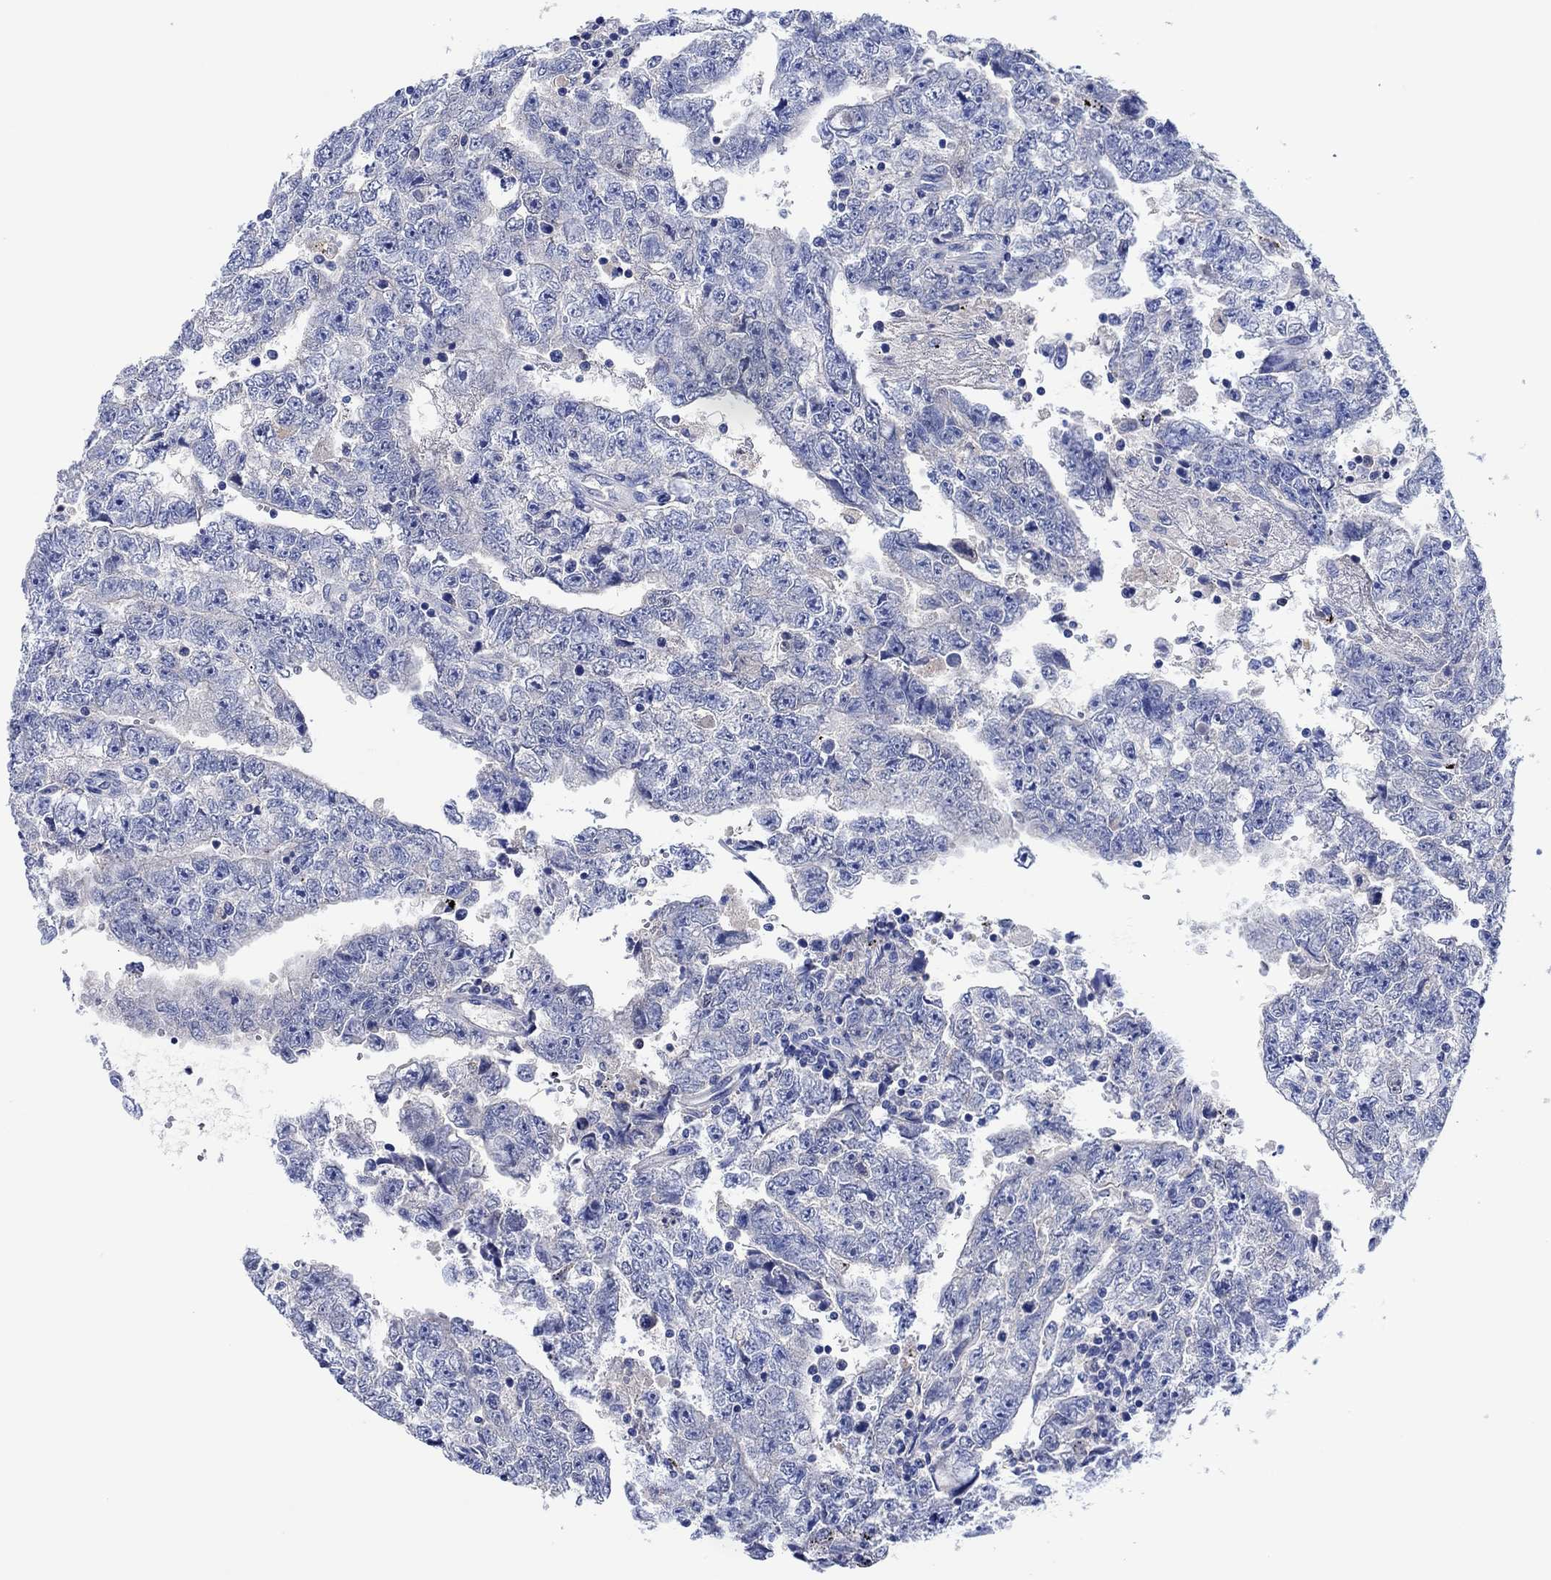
{"staining": {"intensity": "negative", "quantity": "none", "location": "none"}, "tissue": "testis cancer", "cell_type": "Tumor cells", "image_type": "cancer", "snomed": [{"axis": "morphology", "description": "Carcinoma, Embryonal, NOS"}, {"axis": "topography", "description": "Testis"}], "caption": "The image shows no significant staining in tumor cells of embryonal carcinoma (testis).", "gene": "CPNE6", "patient": {"sex": "male", "age": 25}}